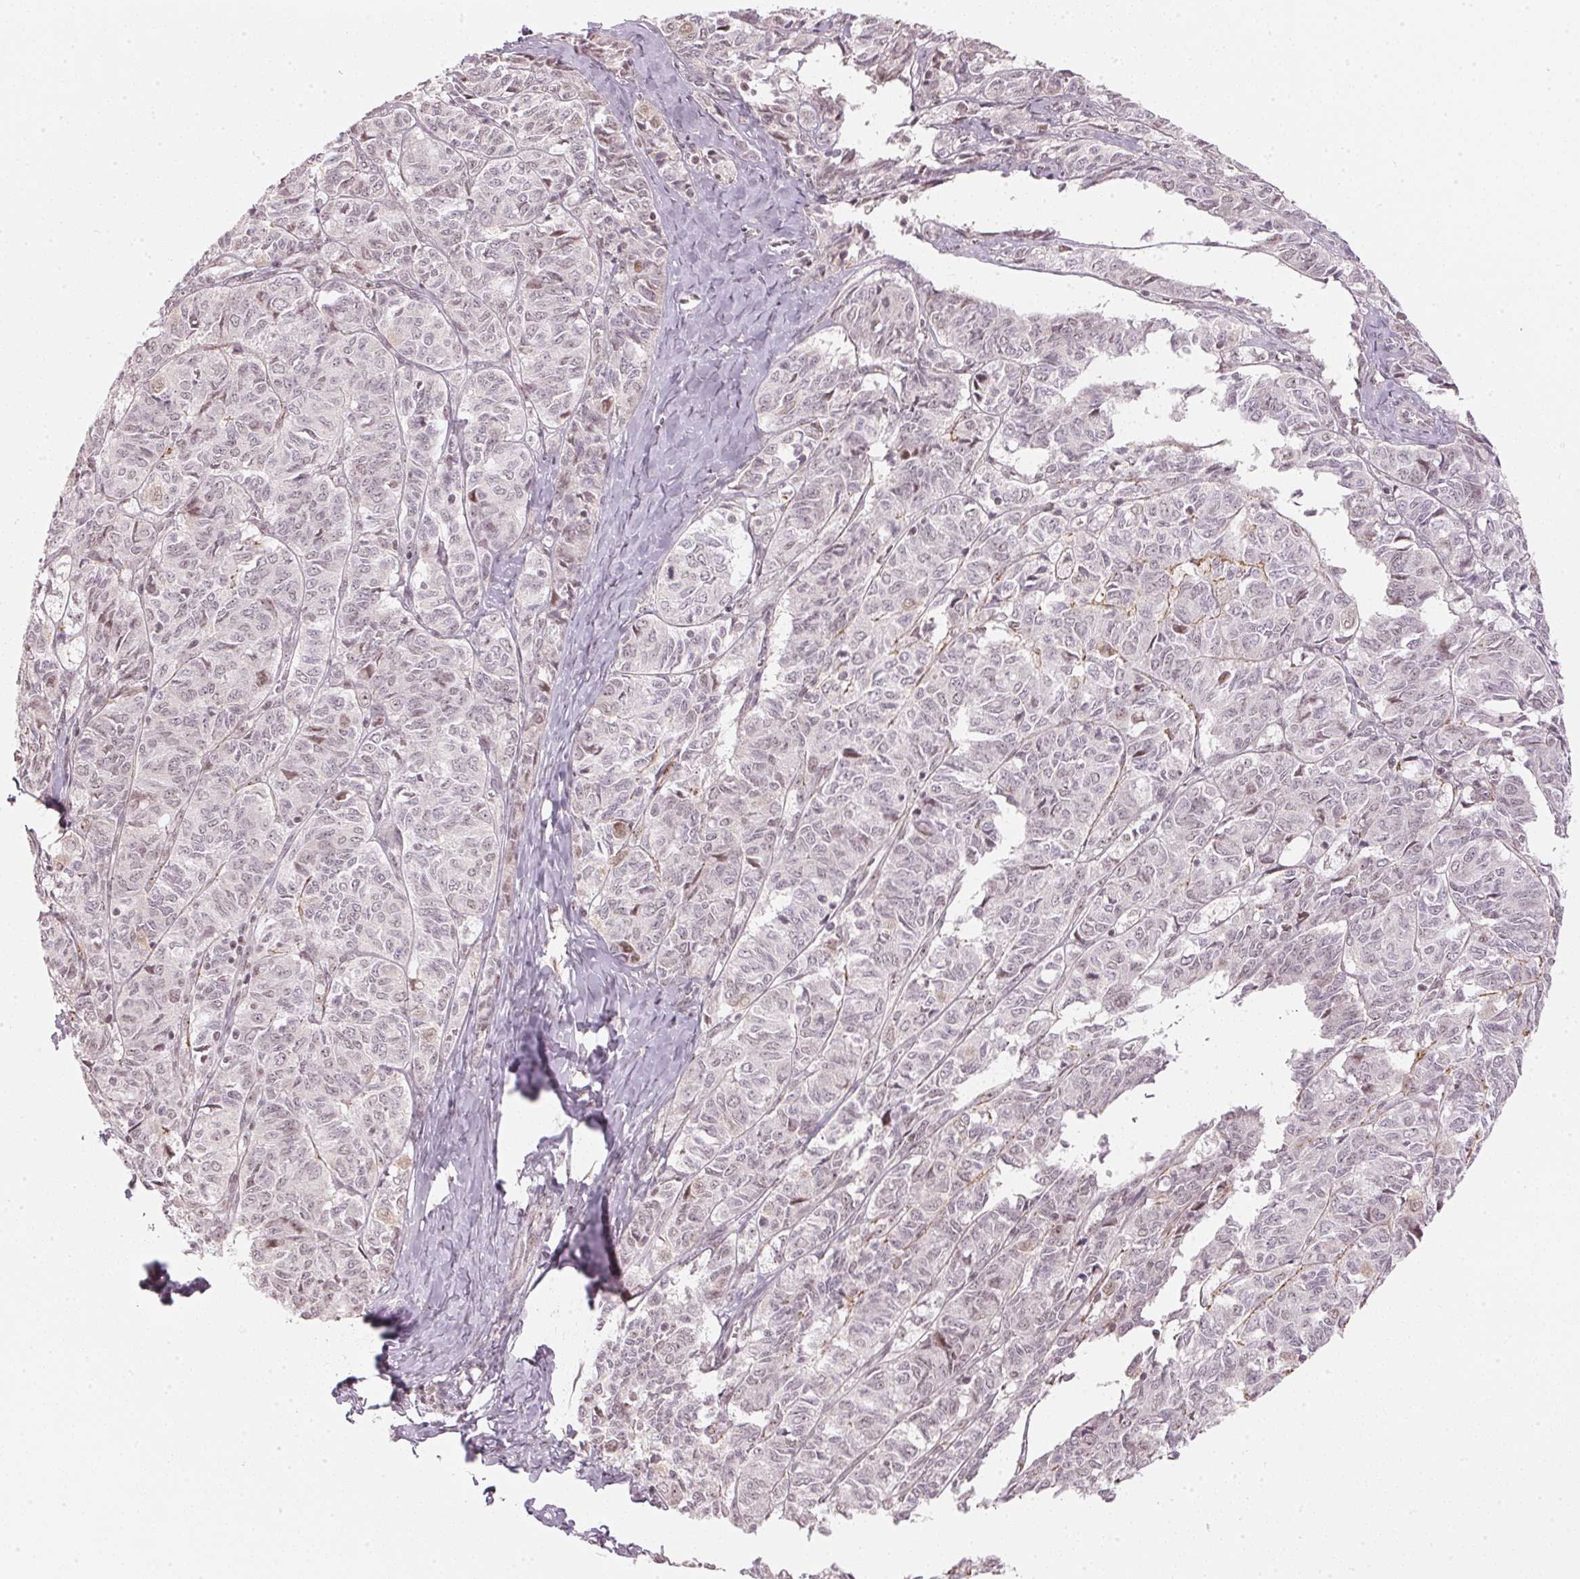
{"staining": {"intensity": "negative", "quantity": "none", "location": "none"}, "tissue": "ovarian cancer", "cell_type": "Tumor cells", "image_type": "cancer", "snomed": [{"axis": "morphology", "description": "Carcinoma, endometroid"}, {"axis": "topography", "description": "Ovary"}], "caption": "The IHC histopathology image has no significant positivity in tumor cells of ovarian endometroid carcinoma tissue. Nuclei are stained in blue.", "gene": "KAT6A", "patient": {"sex": "female", "age": 80}}